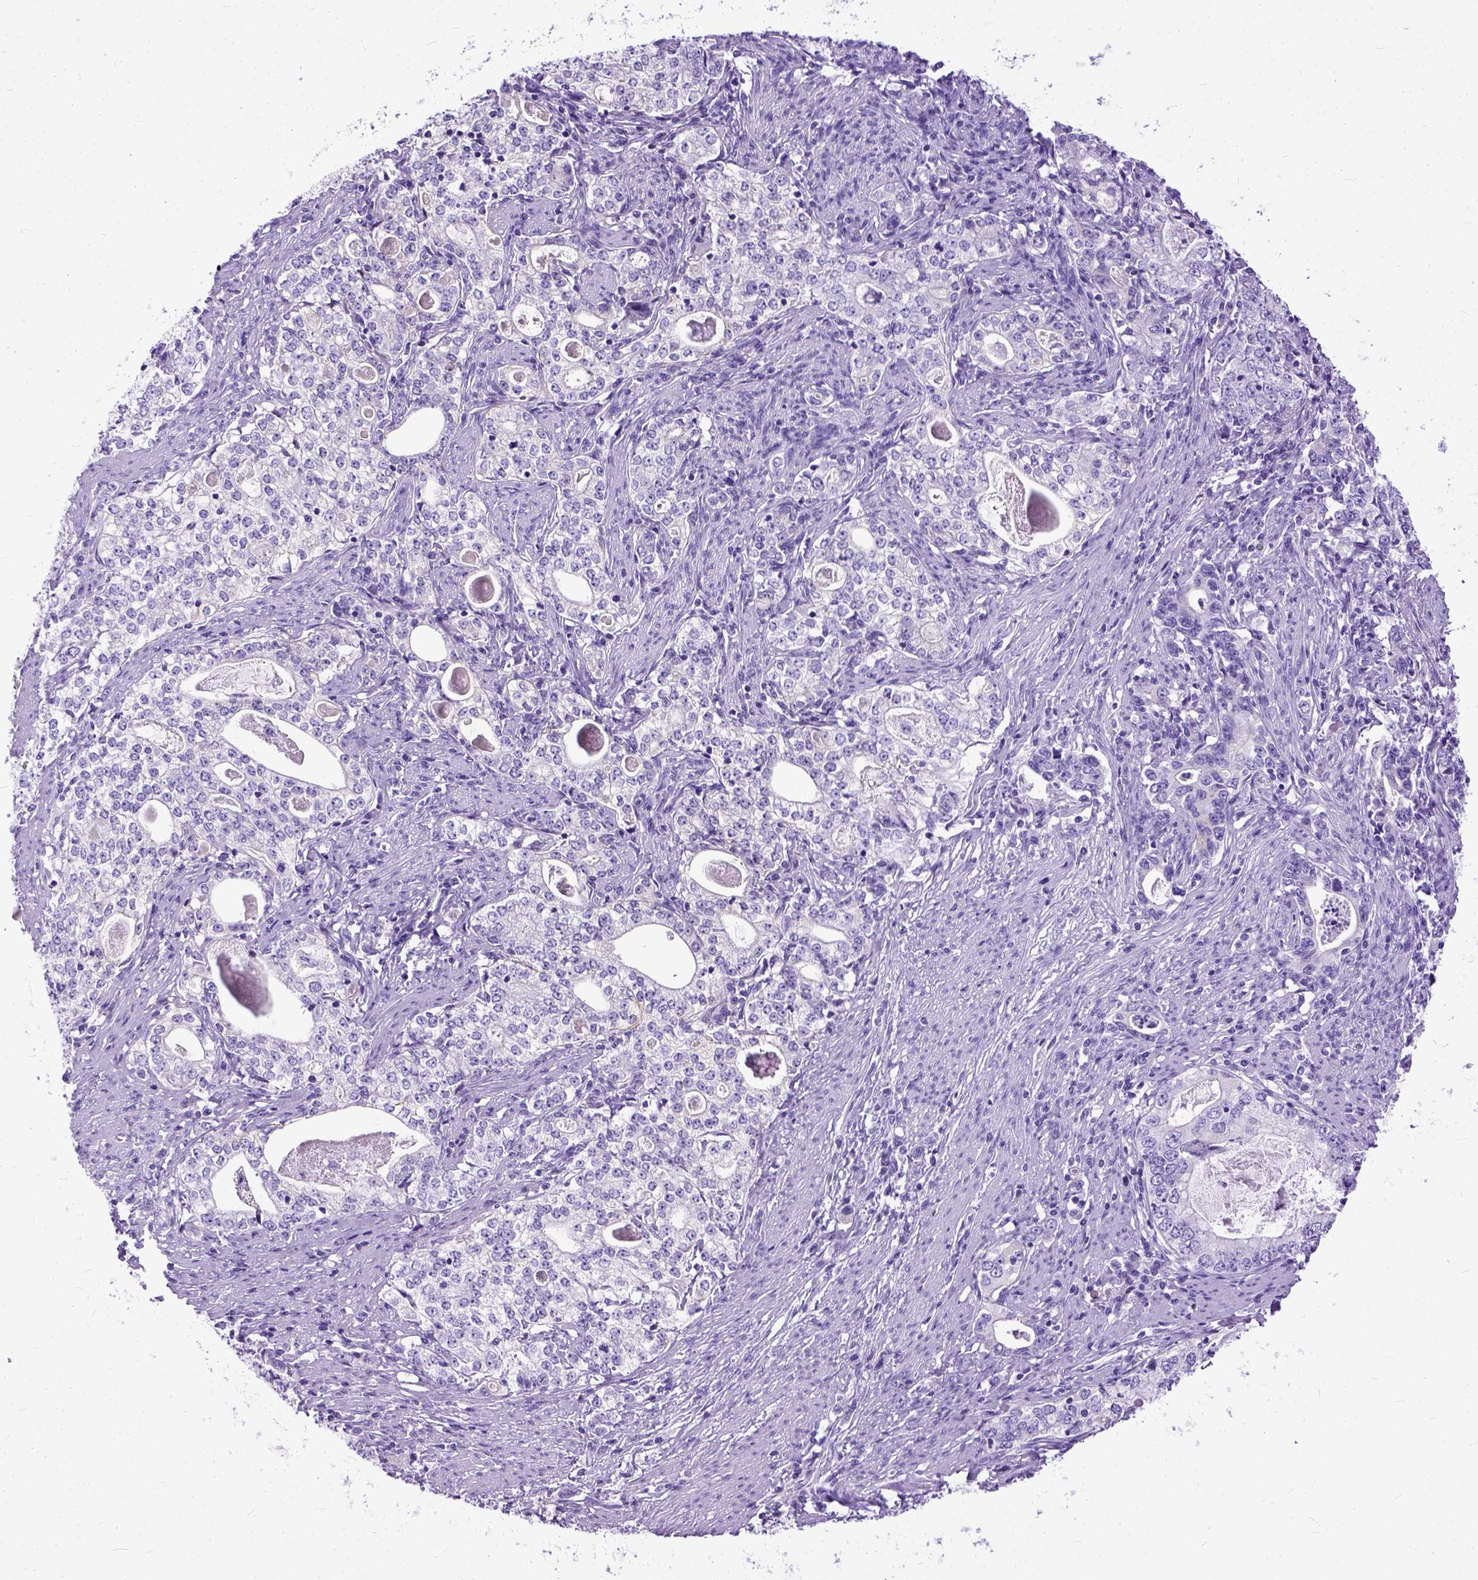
{"staining": {"intensity": "negative", "quantity": "none", "location": "none"}, "tissue": "stomach cancer", "cell_type": "Tumor cells", "image_type": "cancer", "snomed": [{"axis": "morphology", "description": "Adenocarcinoma, NOS"}, {"axis": "topography", "description": "Stomach, lower"}], "caption": "This is a histopathology image of immunohistochemistry (IHC) staining of adenocarcinoma (stomach), which shows no expression in tumor cells.", "gene": "PPL", "patient": {"sex": "female", "age": 72}}